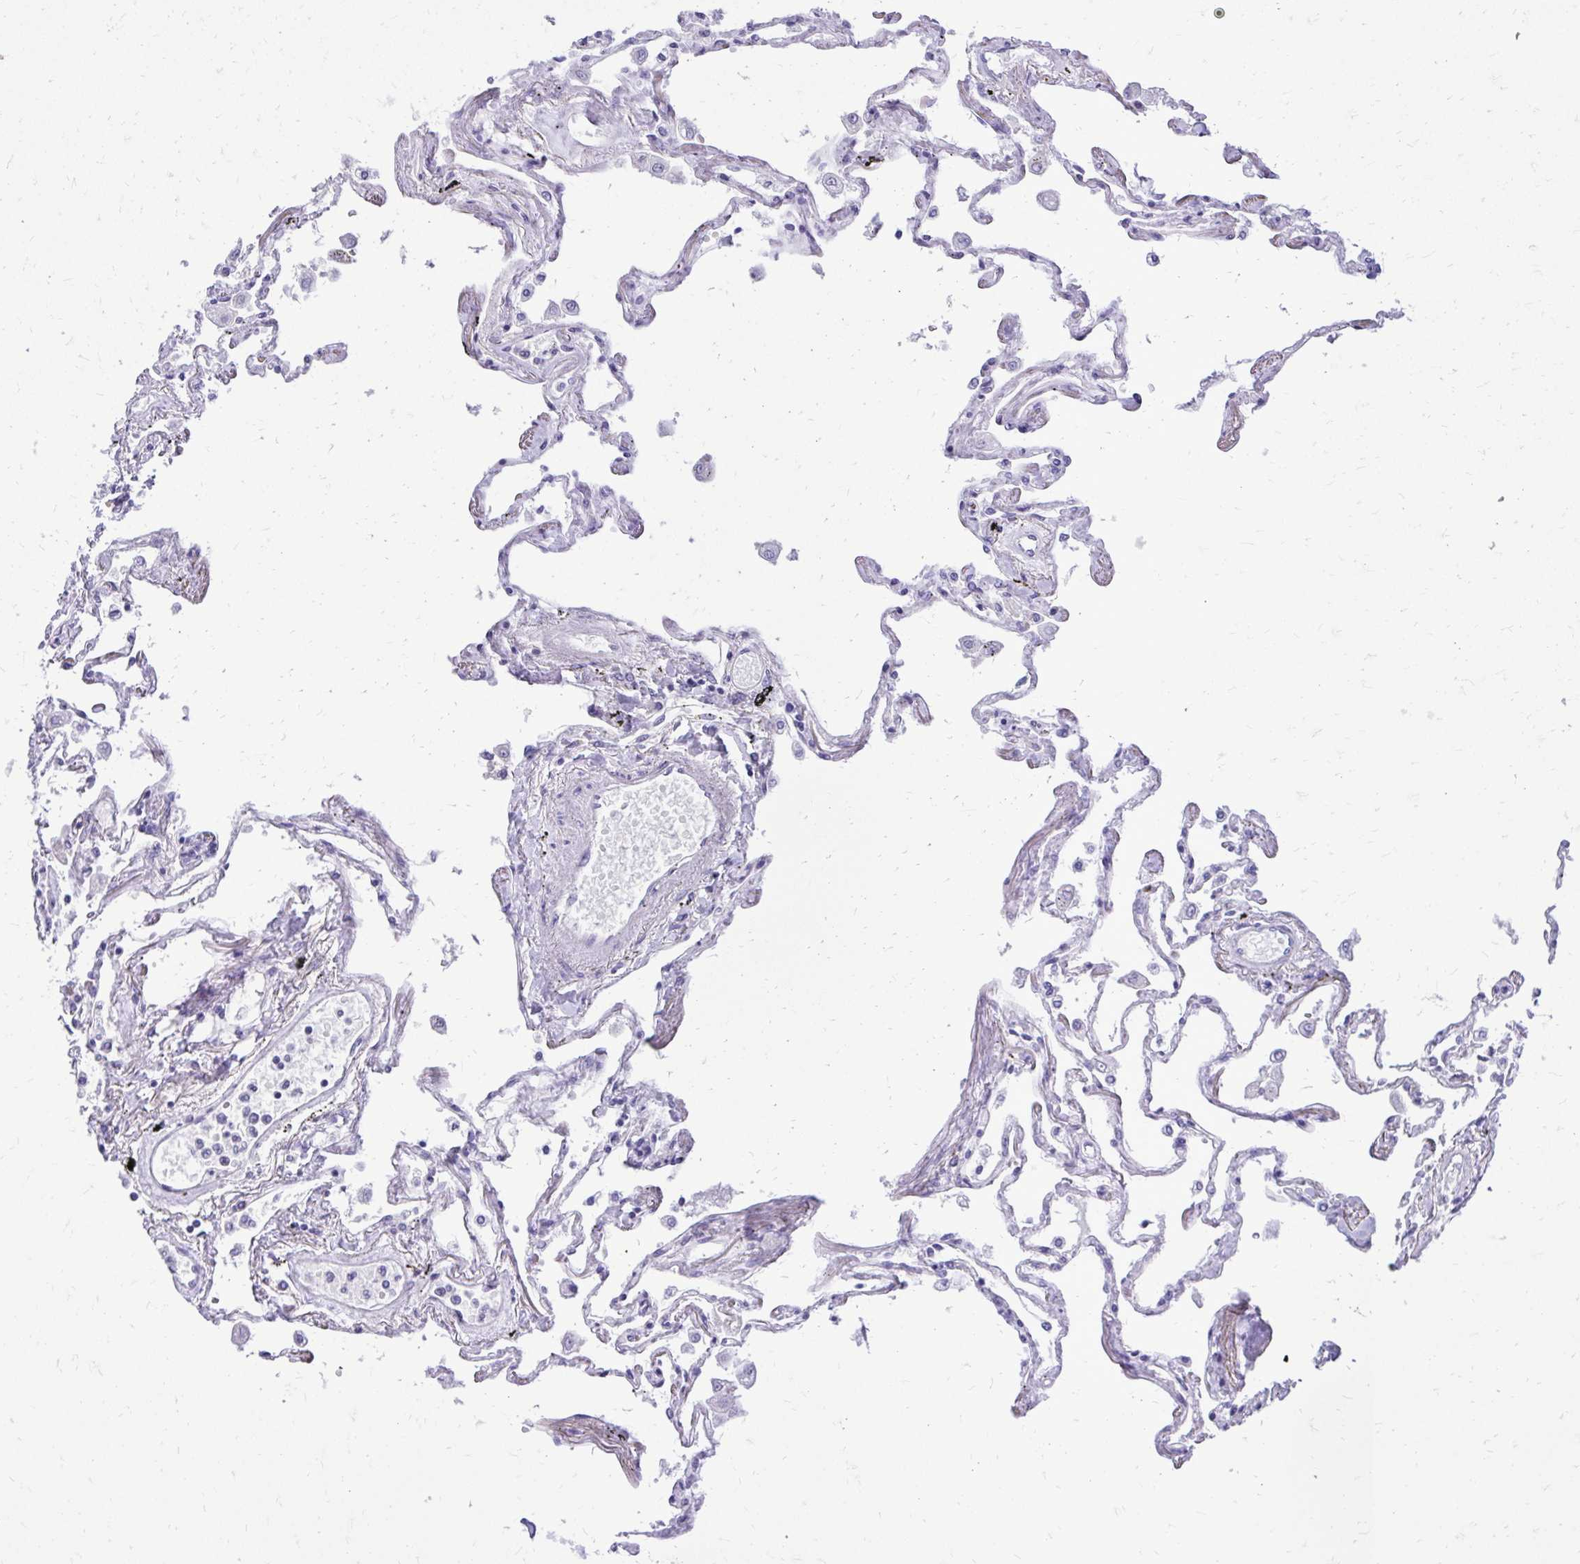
{"staining": {"intensity": "negative", "quantity": "none", "location": "none"}, "tissue": "lung", "cell_type": "Alveolar cells", "image_type": "normal", "snomed": [{"axis": "morphology", "description": "Normal tissue, NOS"}, {"axis": "morphology", "description": "Adenocarcinoma, NOS"}, {"axis": "topography", "description": "Cartilage tissue"}, {"axis": "topography", "description": "Lung"}], "caption": "An IHC photomicrograph of normal lung is shown. There is no staining in alveolar cells of lung.", "gene": "PELI3", "patient": {"sex": "female", "age": 67}}